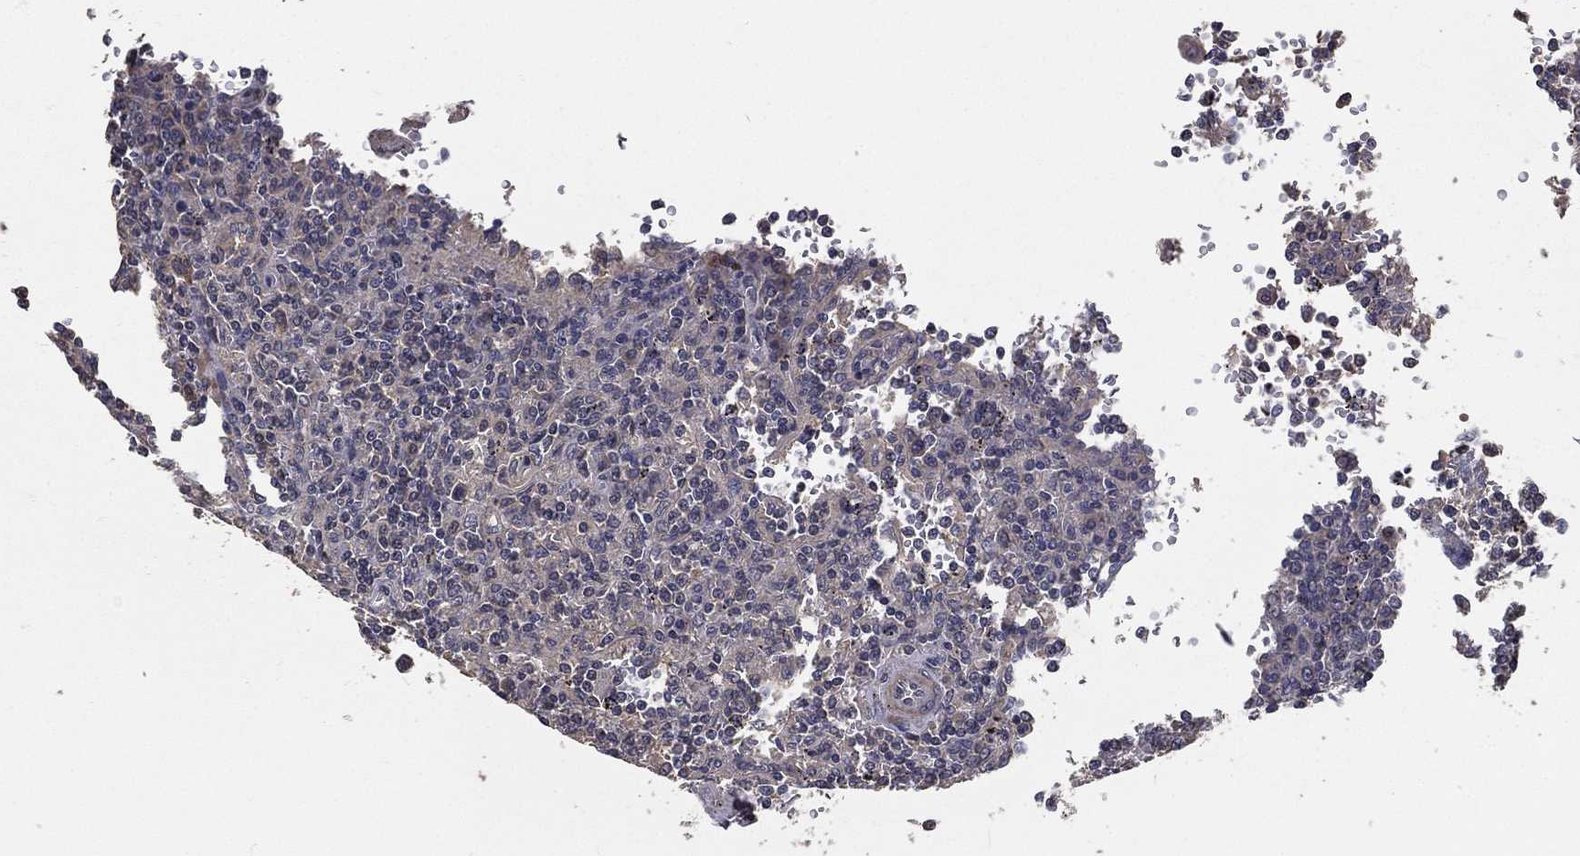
{"staining": {"intensity": "negative", "quantity": "none", "location": "none"}, "tissue": "lymphoma", "cell_type": "Tumor cells", "image_type": "cancer", "snomed": [{"axis": "morphology", "description": "Malignant lymphoma, non-Hodgkin's type, Low grade"}, {"axis": "topography", "description": "Spleen"}], "caption": "Immunohistochemistry (IHC) photomicrograph of human lymphoma stained for a protein (brown), which displays no positivity in tumor cells.", "gene": "PCNT", "patient": {"sex": "male", "age": 62}}